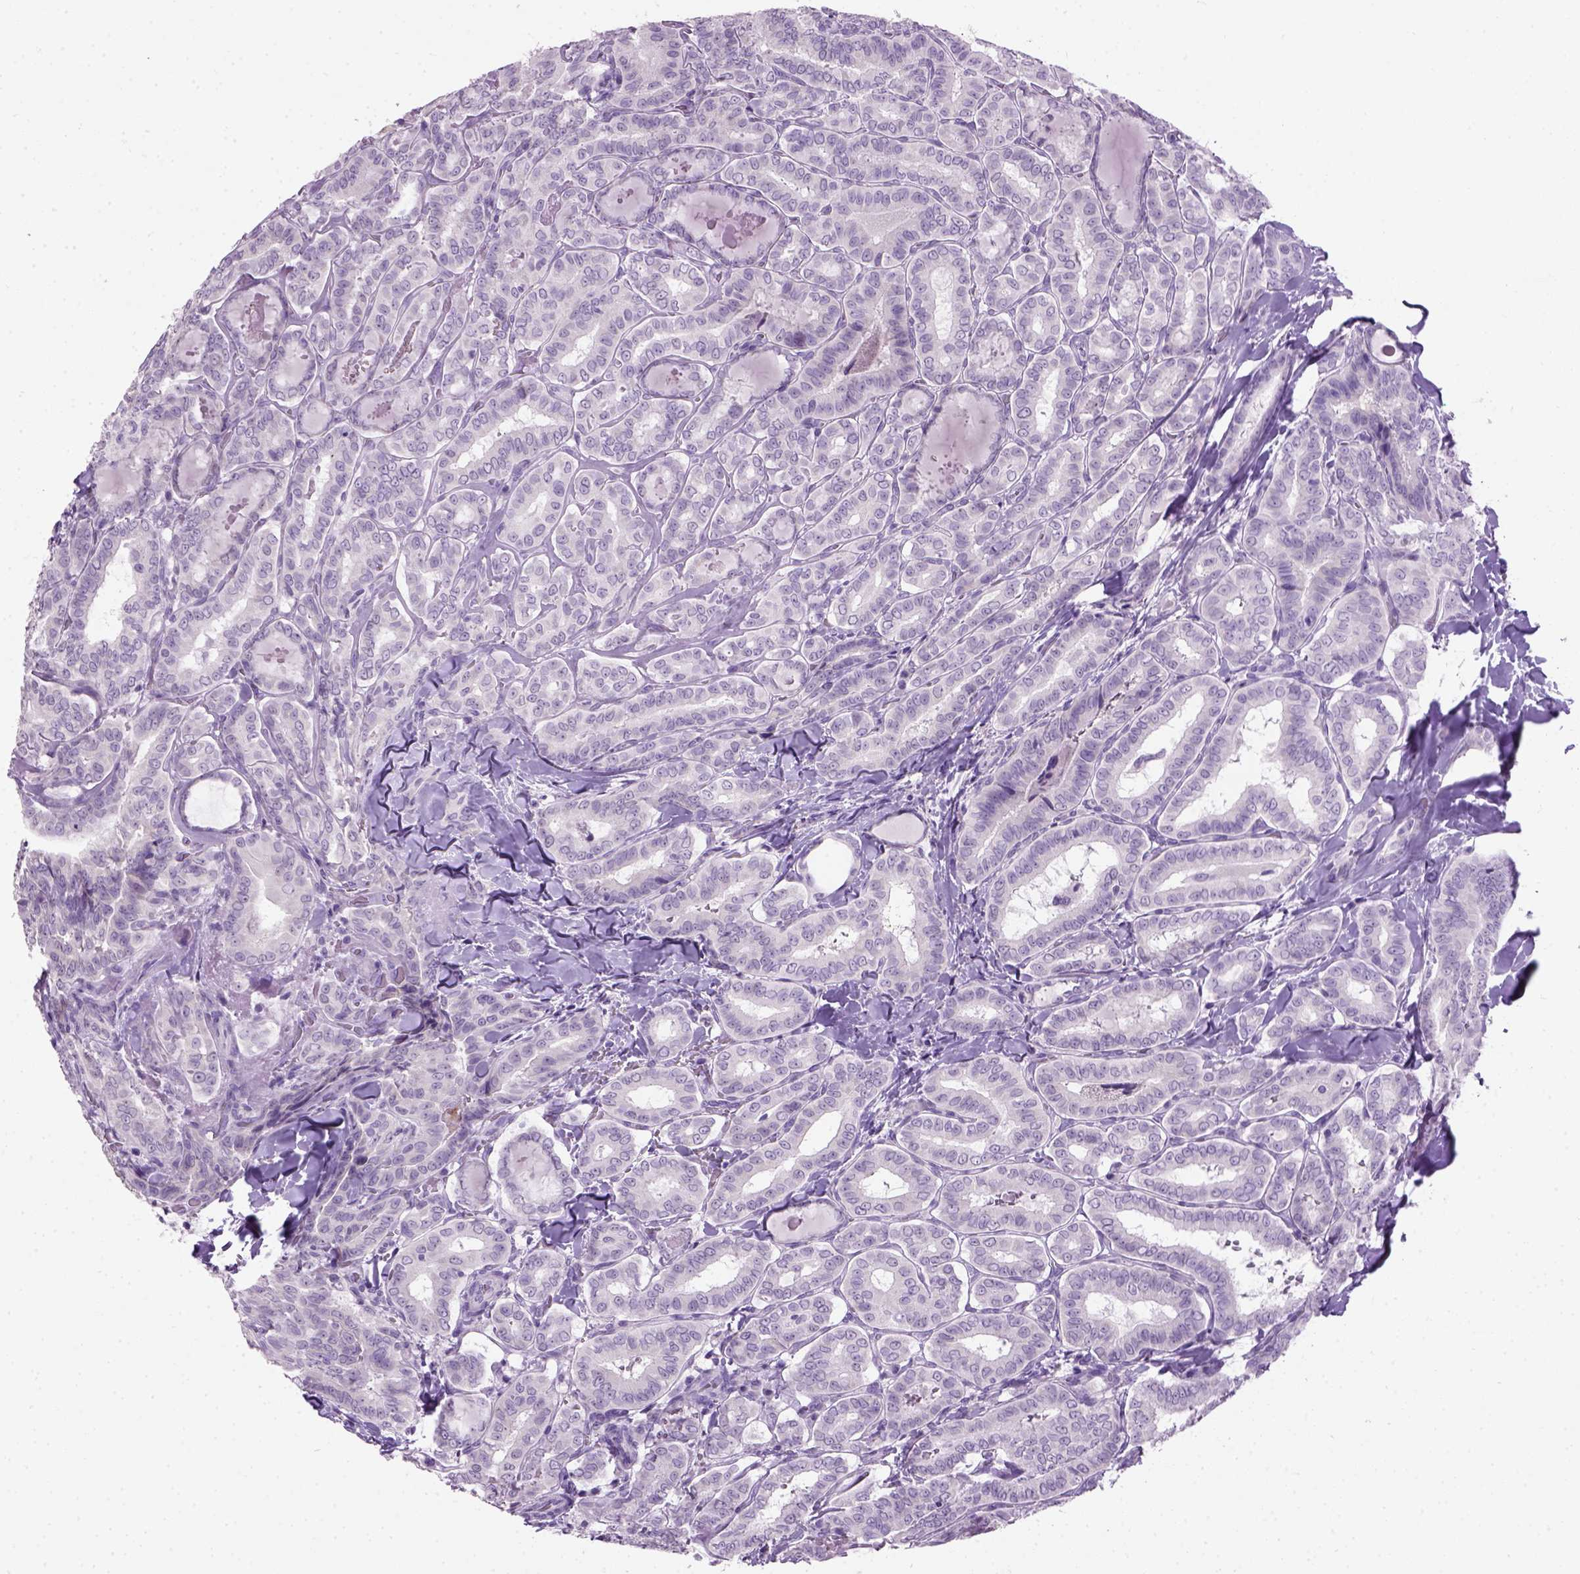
{"staining": {"intensity": "negative", "quantity": "none", "location": "none"}, "tissue": "thyroid cancer", "cell_type": "Tumor cells", "image_type": "cancer", "snomed": [{"axis": "morphology", "description": "Papillary adenocarcinoma, NOS"}, {"axis": "morphology", "description": "Papillary adenoma metastatic"}, {"axis": "topography", "description": "Thyroid gland"}], "caption": "Thyroid cancer (papillary adenoma metastatic) stained for a protein using immunohistochemistry exhibits no positivity tumor cells.", "gene": "GABRB2", "patient": {"sex": "female", "age": 50}}